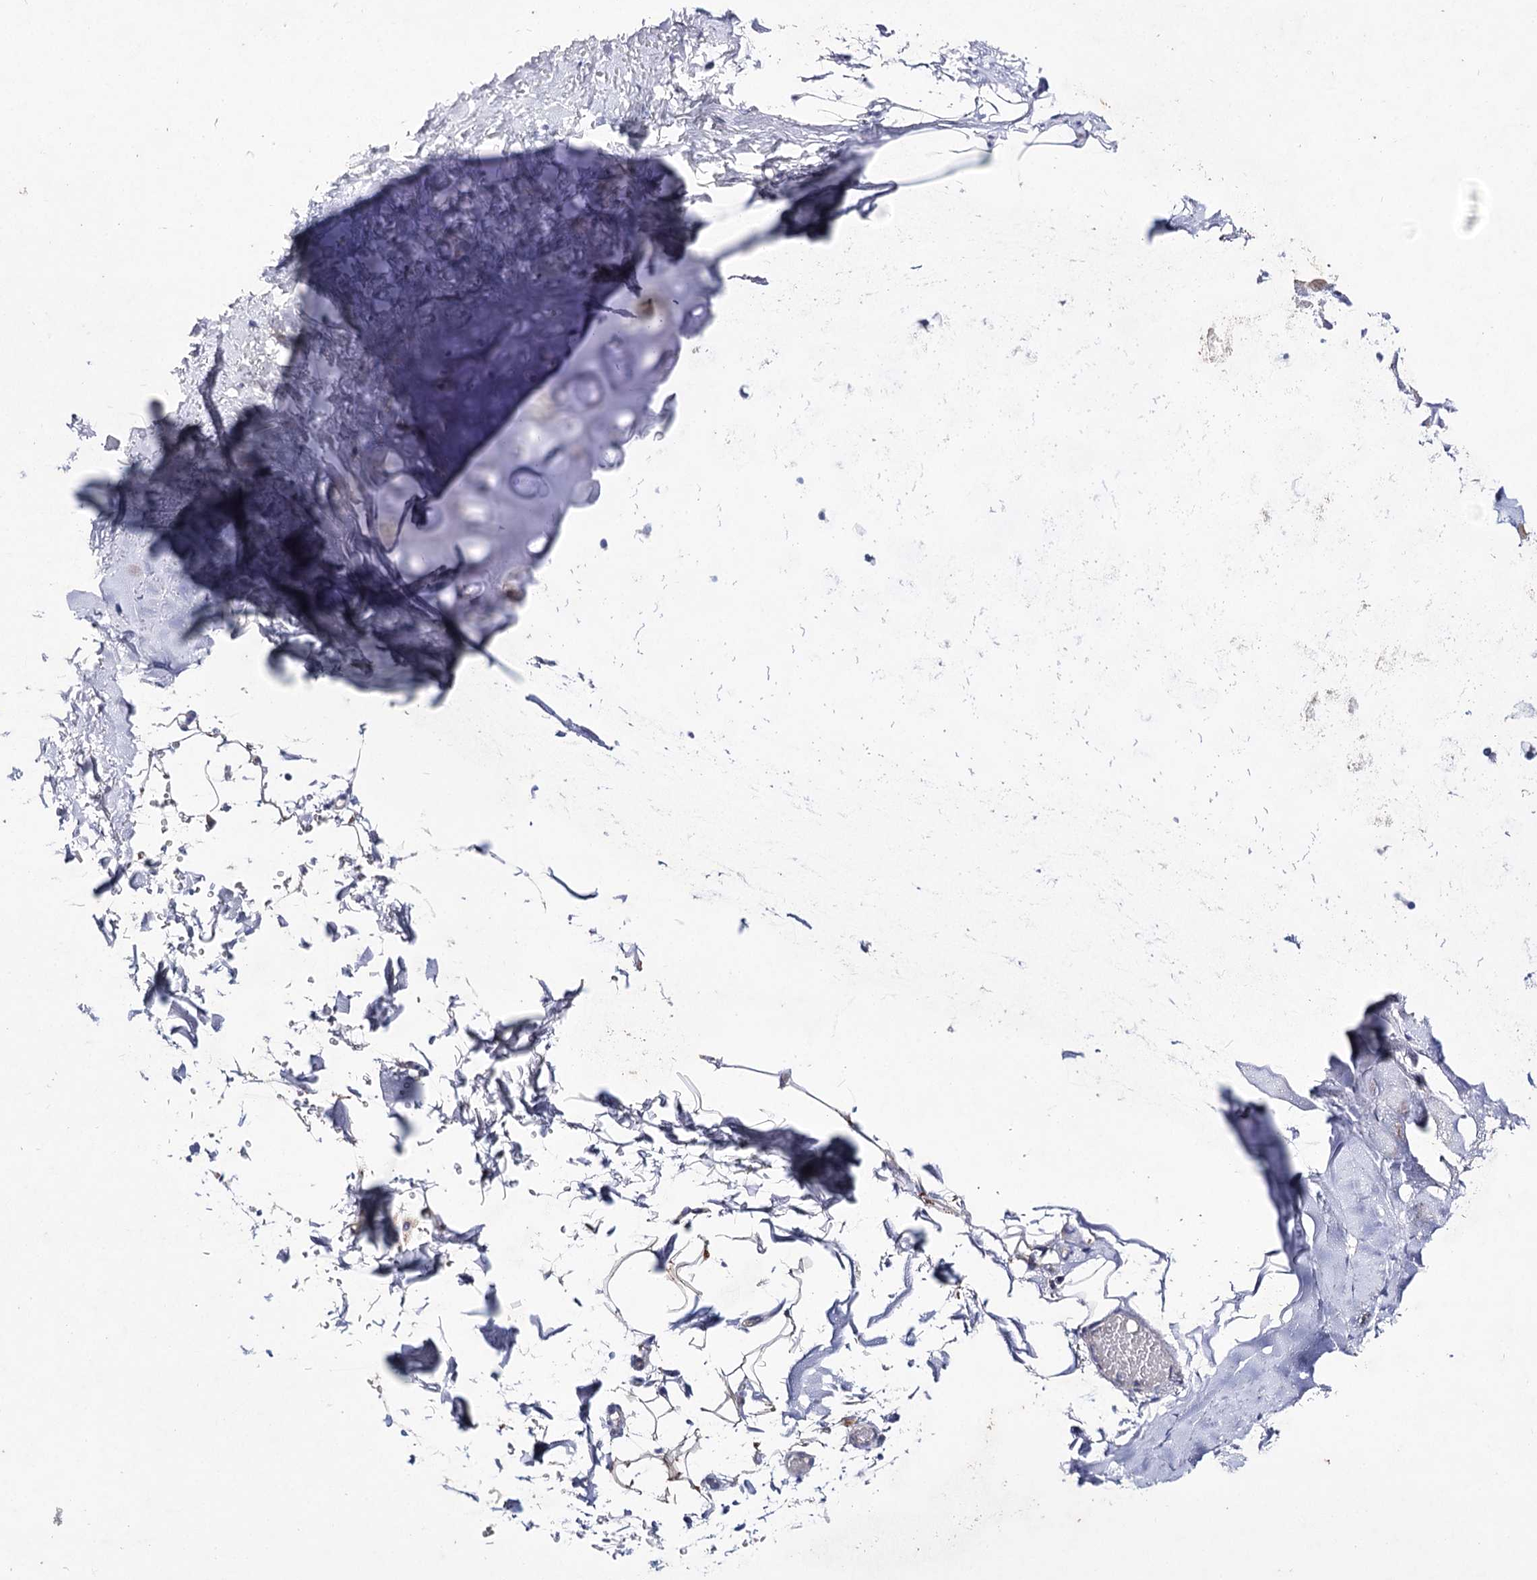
{"staining": {"intensity": "weak", "quantity": "<25%", "location": "cytoplasmic/membranous"}, "tissue": "adipose tissue", "cell_type": "Adipocytes", "image_type": "normal", "snomed": [{"axis": "morphology", "description": "Normal tissue, NOS"}, {"axis": "topography", "description": "Cartilage tissue"}, {"axis": "topography", "description": "Bronchus"}], "caption": "DAB (3,3'-diaminobenzidine) immunohistochemical staining of normal adipose tissue demonstrates no significant staining in adipocytes. (IHC, brightfield microscopy, high magnification).", "gene": "LRRC14B", "patient": {"sex": "female", "age": 73}}